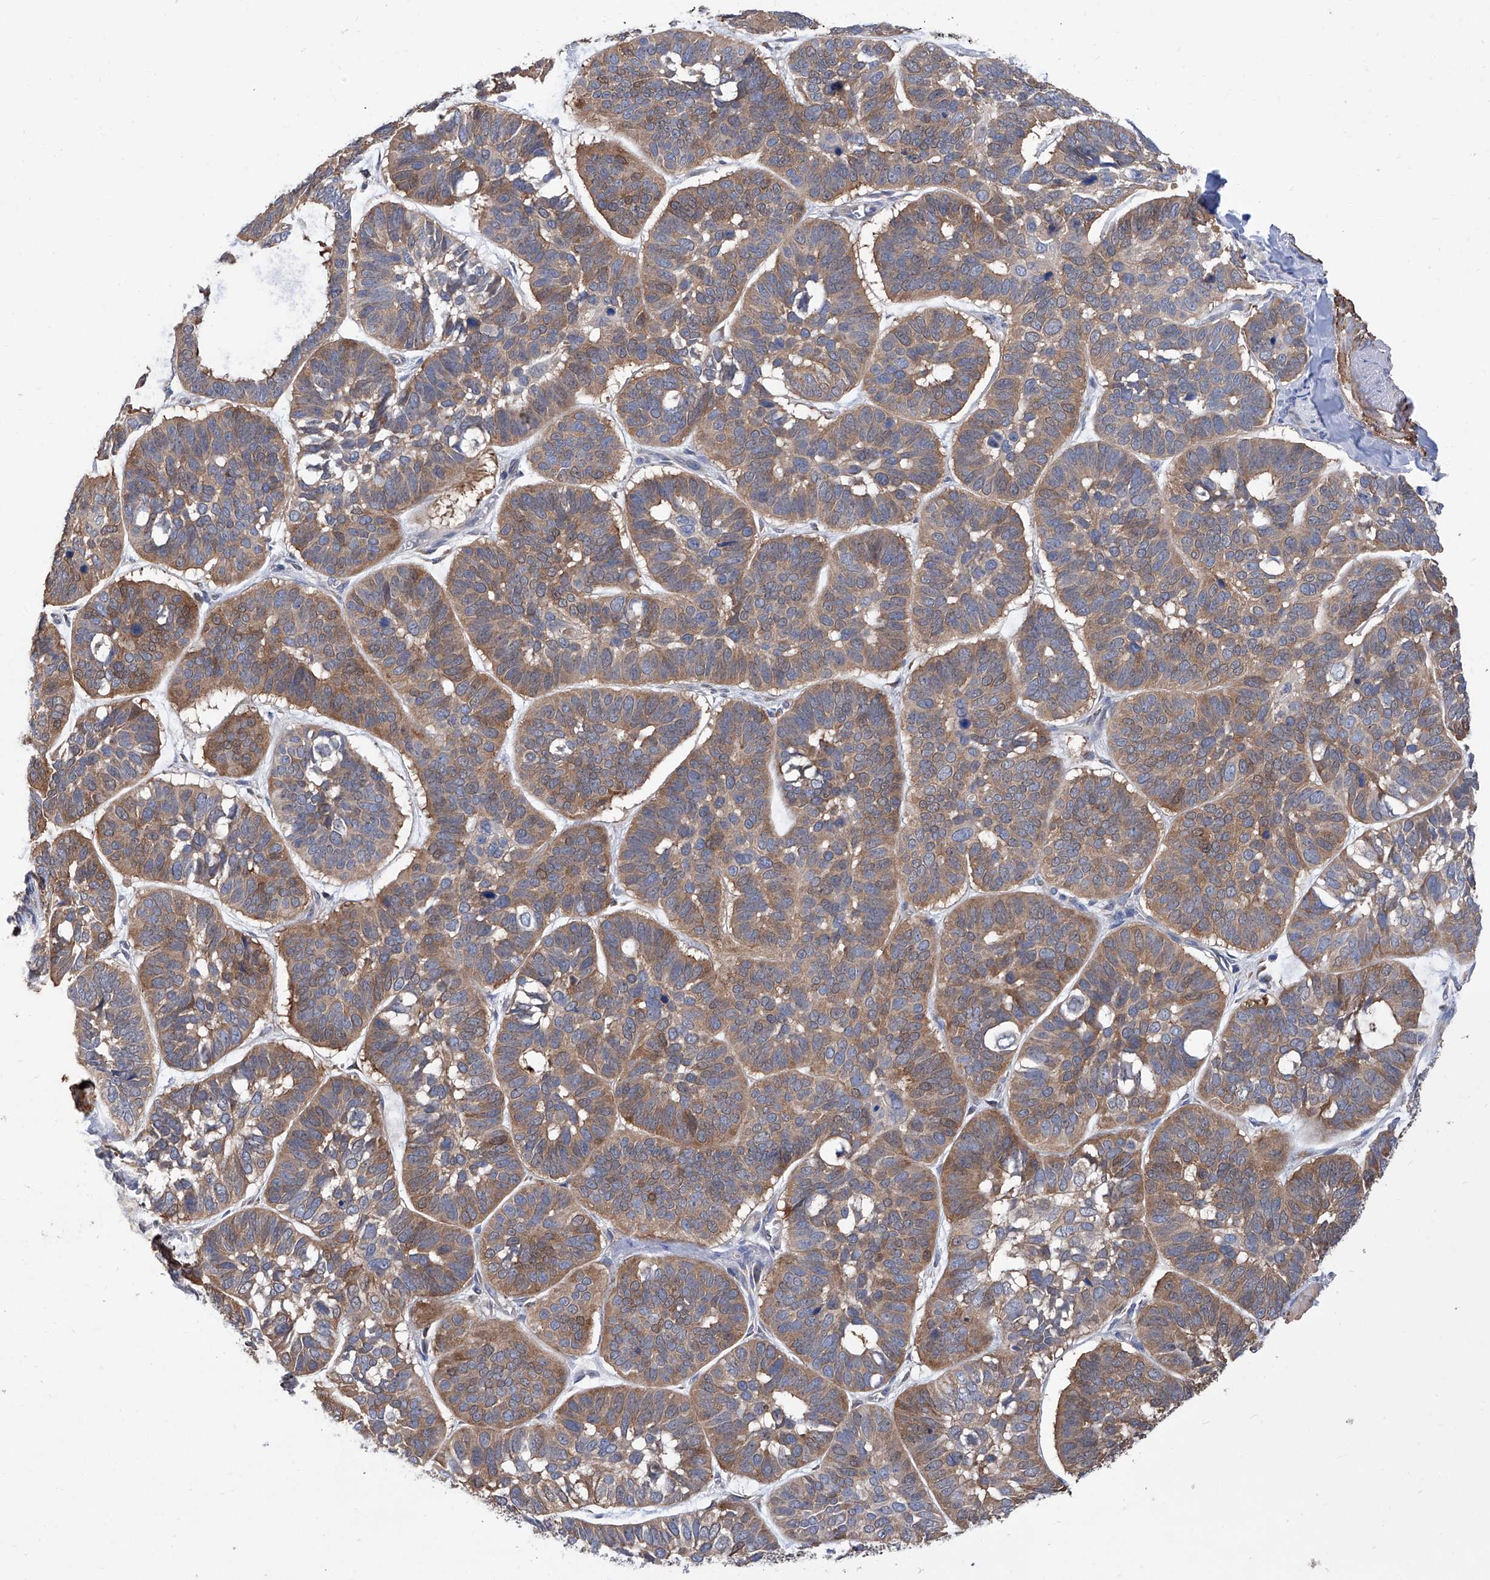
{"staining": {"intensity": "moderate", "quantity": ">75%", "location": "cytoplasmic/membranous"}, "tissue": "skin cancer", "cell_type": "Tumor cells", "image_type": "cancer", "snomed": [{"axis": "morphology", "description": "Basal cell carcinoma"}, {"axis": "topography", "description": "Skin"}], "caption": "IHC image of neoplastic tissue: basal cell carcinoma (skin) stained using IHC reveals medium levels of moderate protein expression localized specifically in the cytoplasmic/membranous of tumor cells, appearing as a cytoplasmic/membranous brown color.", "gene": "SMS", "patient": {"sex": "male", "age": 62}}